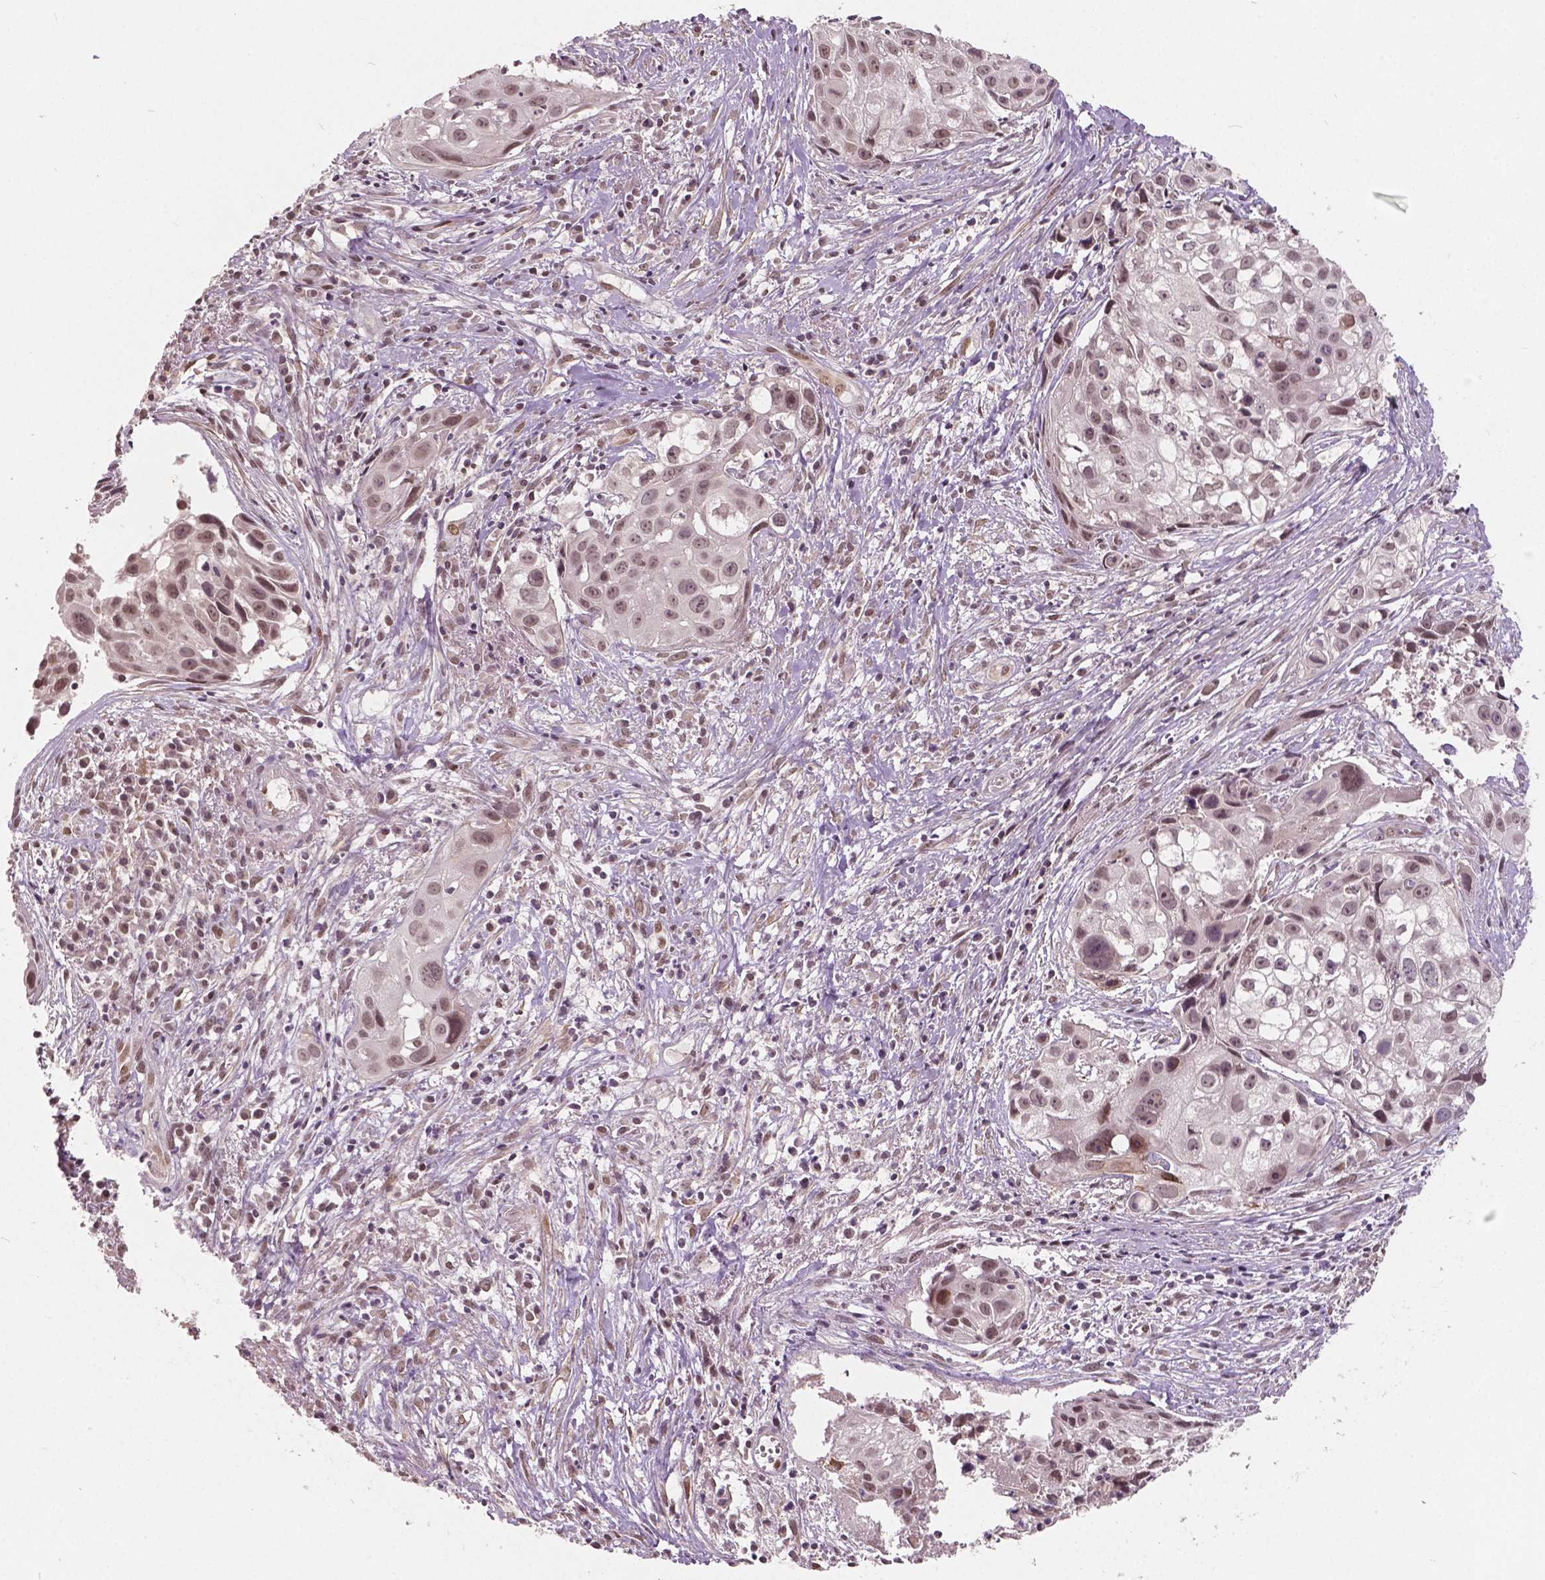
{"staining": {"intensity": "weak", "quantity": "25%-75%", "location": "nuclear"}, "tissue": "cervical cancer", "cell_type": "Tumor cells", "image_type": "cancer", "snomed": [{"axis": "morphology", "description": "Squamous cell carcinoma, NOS"}, {"axis": "topography", "description": "Cervix"}], "caption": "A photomicrograph of human cervical cancer (squamous cell carcinoma) stained for a protein shows weak nuclear brown staining in tumor cells.", "gene": "HMBOX1", "patient": {"sex": "female", "age": 53}}